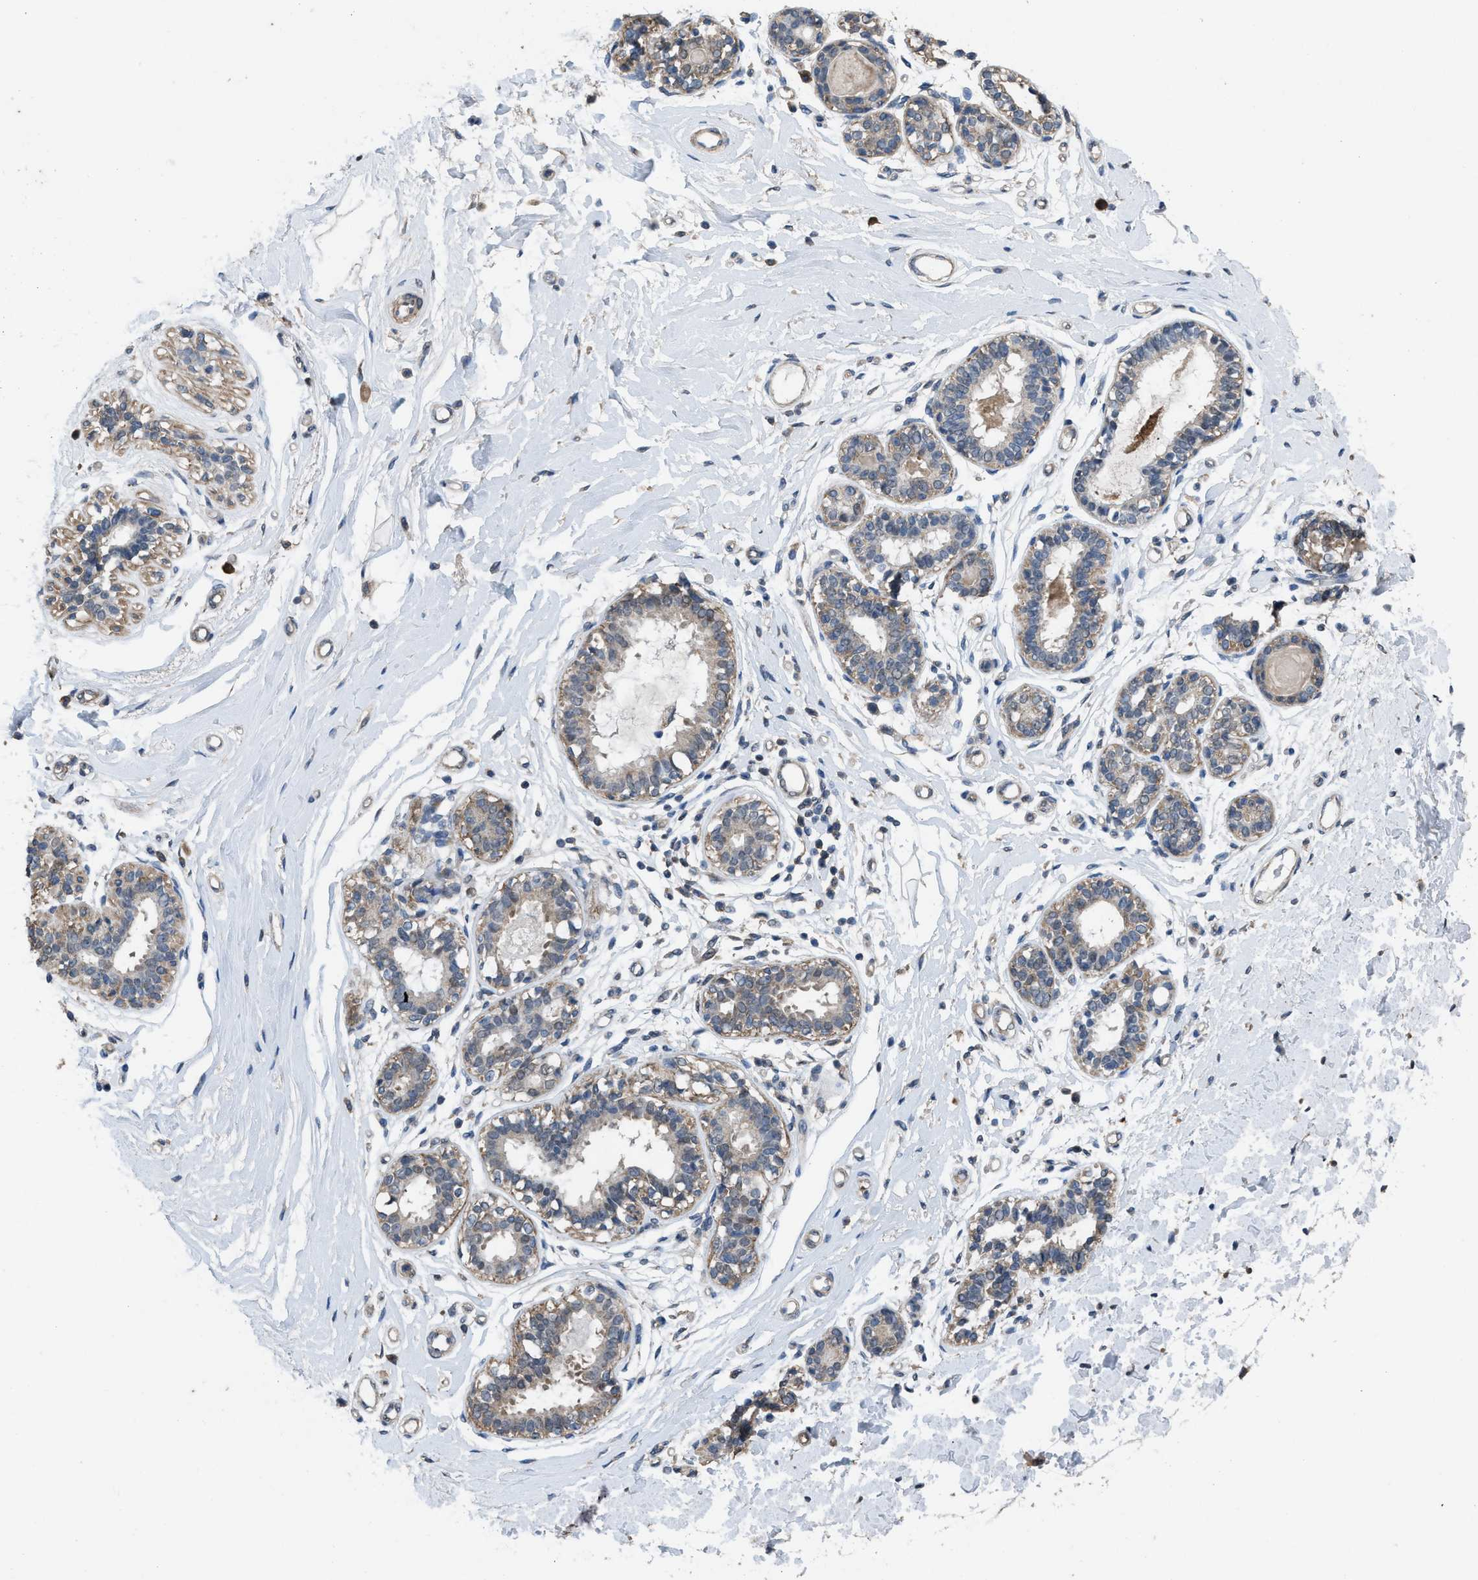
{"staining": {"intensity": "negative", "quantity": "none", "location": "none"}, "tissue": "breast", "cell_type": "Adipocytes", "image_type": "normal", "snomed": [{"axis": "morphology", "description": "Normal tissue, NOS"}, {"axis": "morphology", "description": "Lobular carcinoma"}, {"axis": "topography", "description": "Breast"}], "caption": "There is no significant staining in adipocytes of breast. (IHC, brightfield microscopy, high magnification).", "gene": "ARL6", "patient": {"sex": "female", "age": 59}}